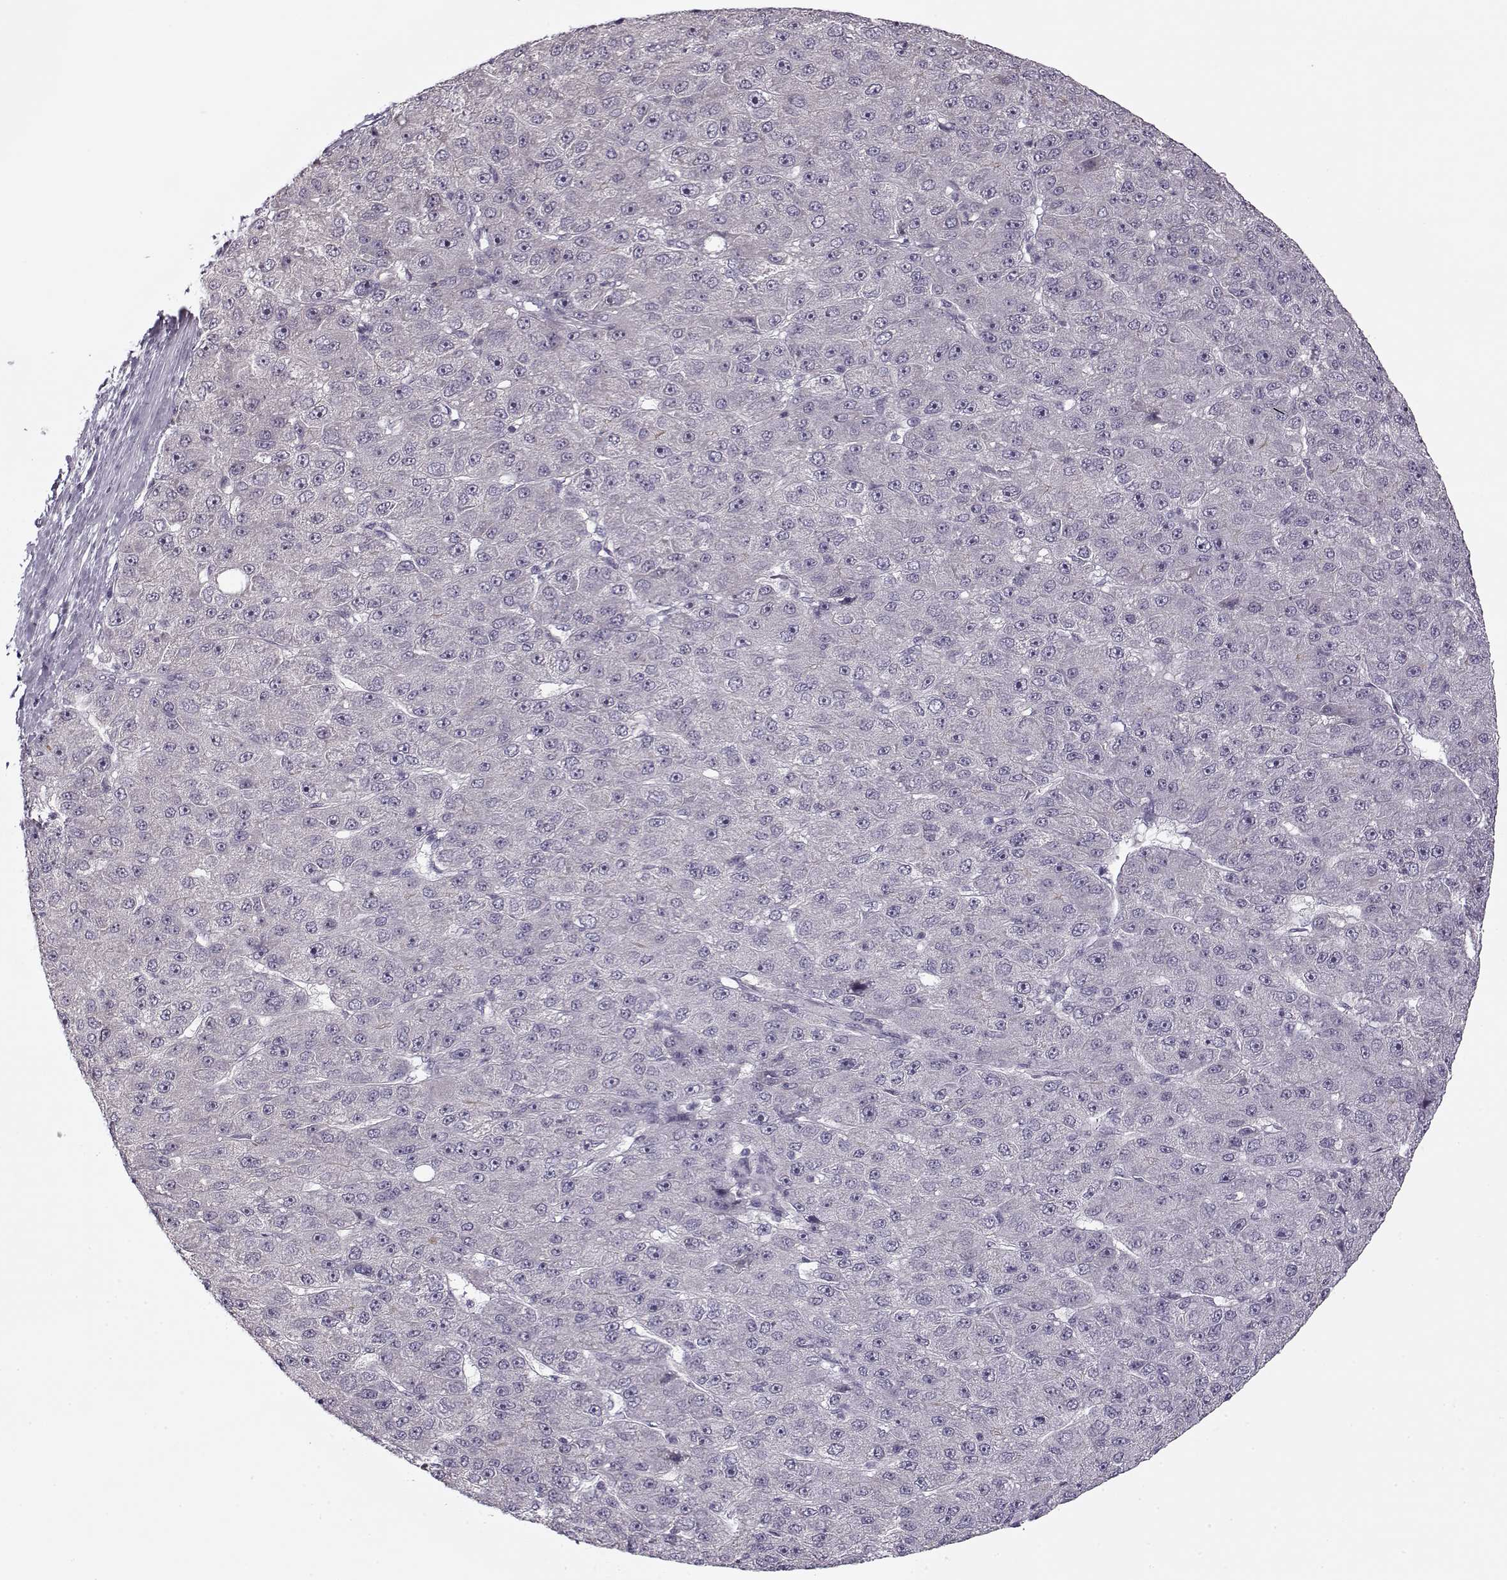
{"staining": {"intensity": "negative", "quantity": "none", "location": "none"}, "tissue": "liver cancer", "cell_type": "Tumor cells", "image_type": "cancer", "snomed": [{"axis": "morphology", "description": "Carcinoma, Hepatocellular, NOS"}, {"axis": "topography", "description": "Liver"}], "caption": "A histopathology image of hepatocellular carcinoma (liver) stained for a protein displays no brown staining in tumor cells. (Stains: DAB immunohistochemistry (IHC) with hematoxylin counter stain, Microscopy: brightfield microscopy at high magnification).", "gene": "PNMT", "patient": {"sex": "male", "age": 67}}